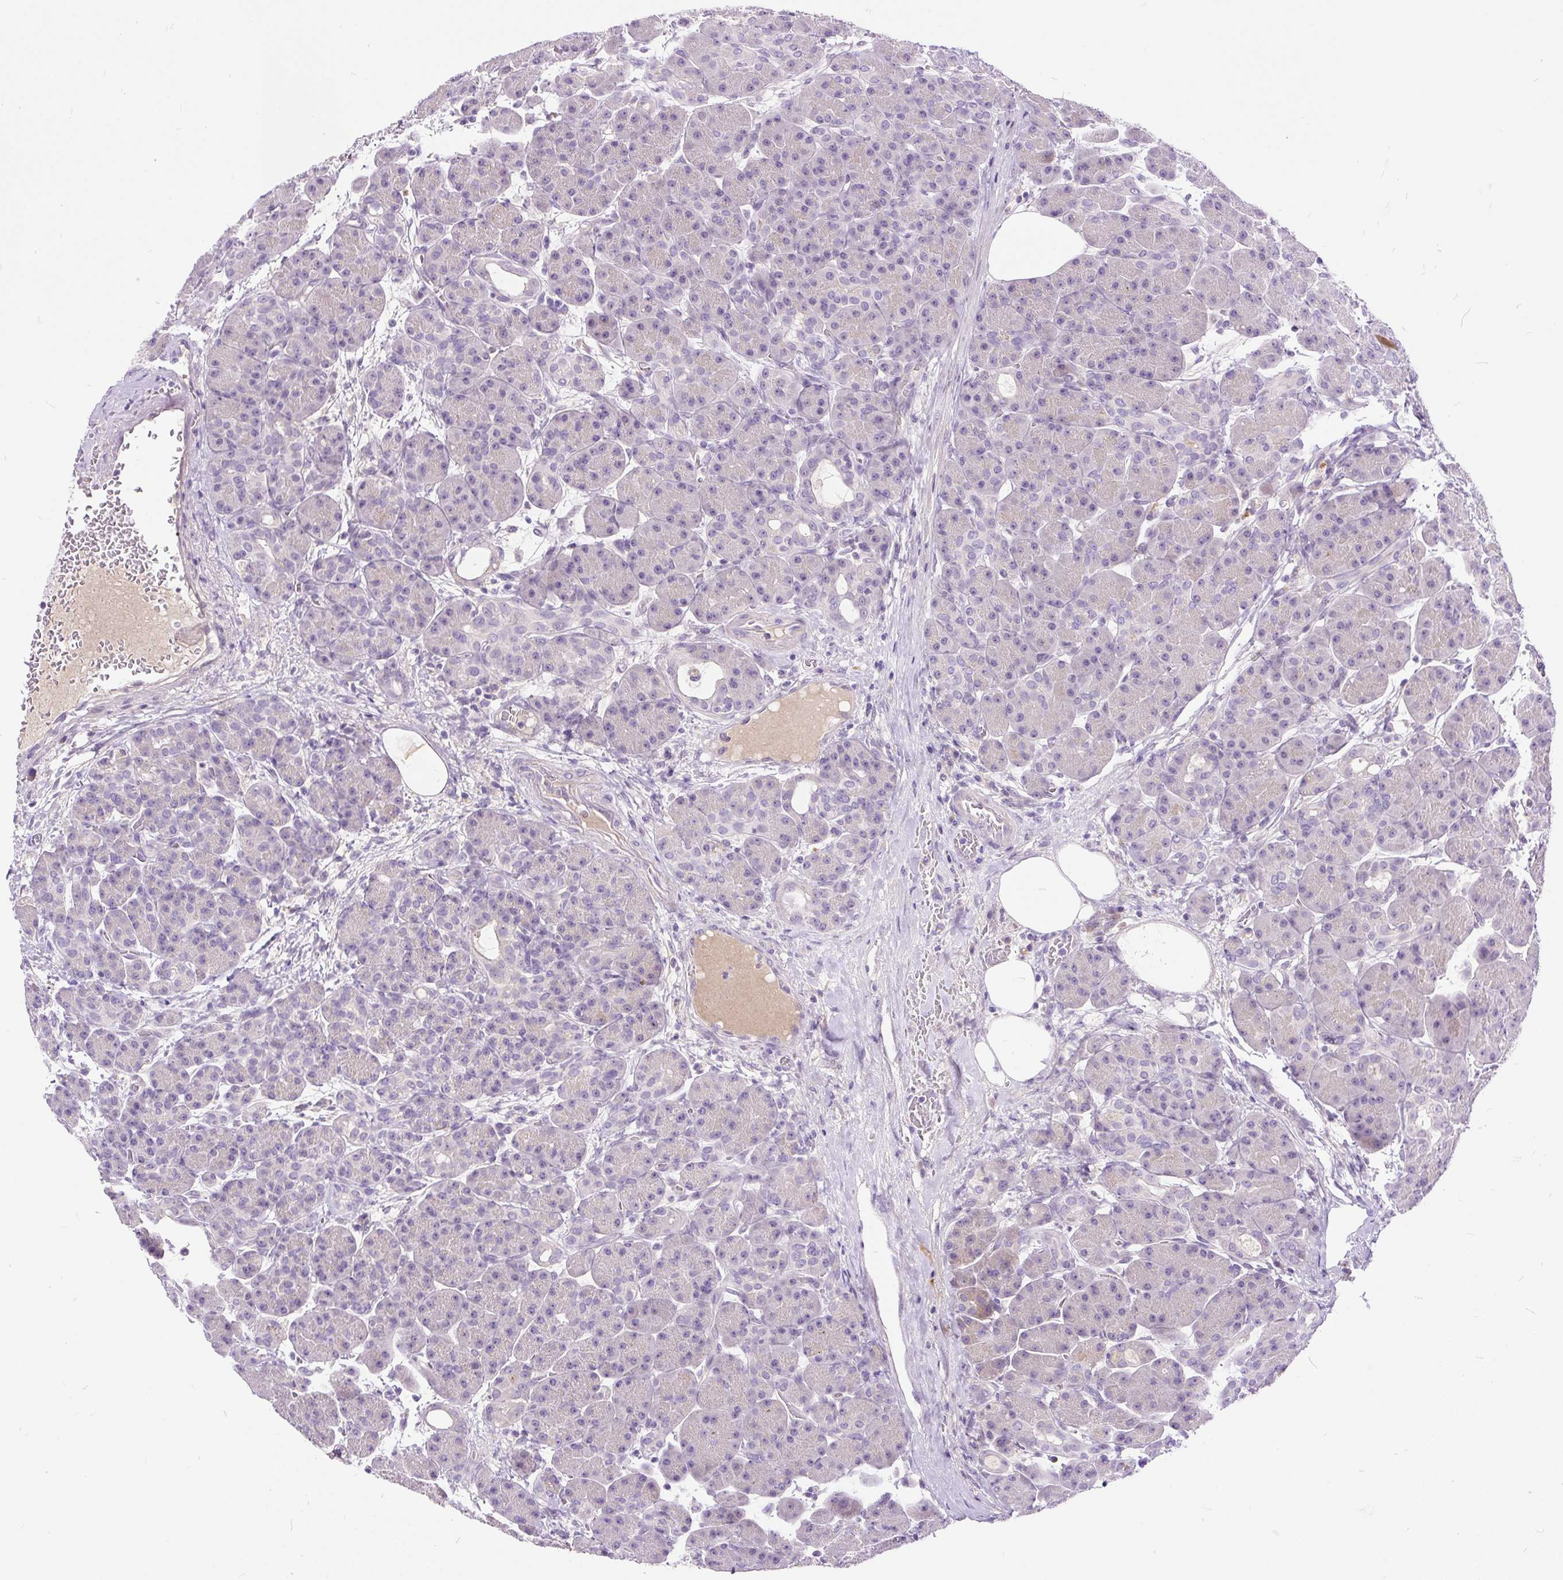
{"staining": {"intensity": "negative", "quantity": "none", "location": "none"}, "tissue": "pancreas", "cell_type": "Exocrine glandular cells", "image_type": "normal", "snomed": [{"axis": "morphology", "description": "Normal tissue, NOS"}, {"axis": "topography", "description": "Pancreas"}], "caption": "This is a image of immunohistochemistry (IHC) staining of normal pancreas, which shows no expression in exocrine glandular cells.", "gene": "KRTAP20", "patient": {"sex": "male", "age": 63}}